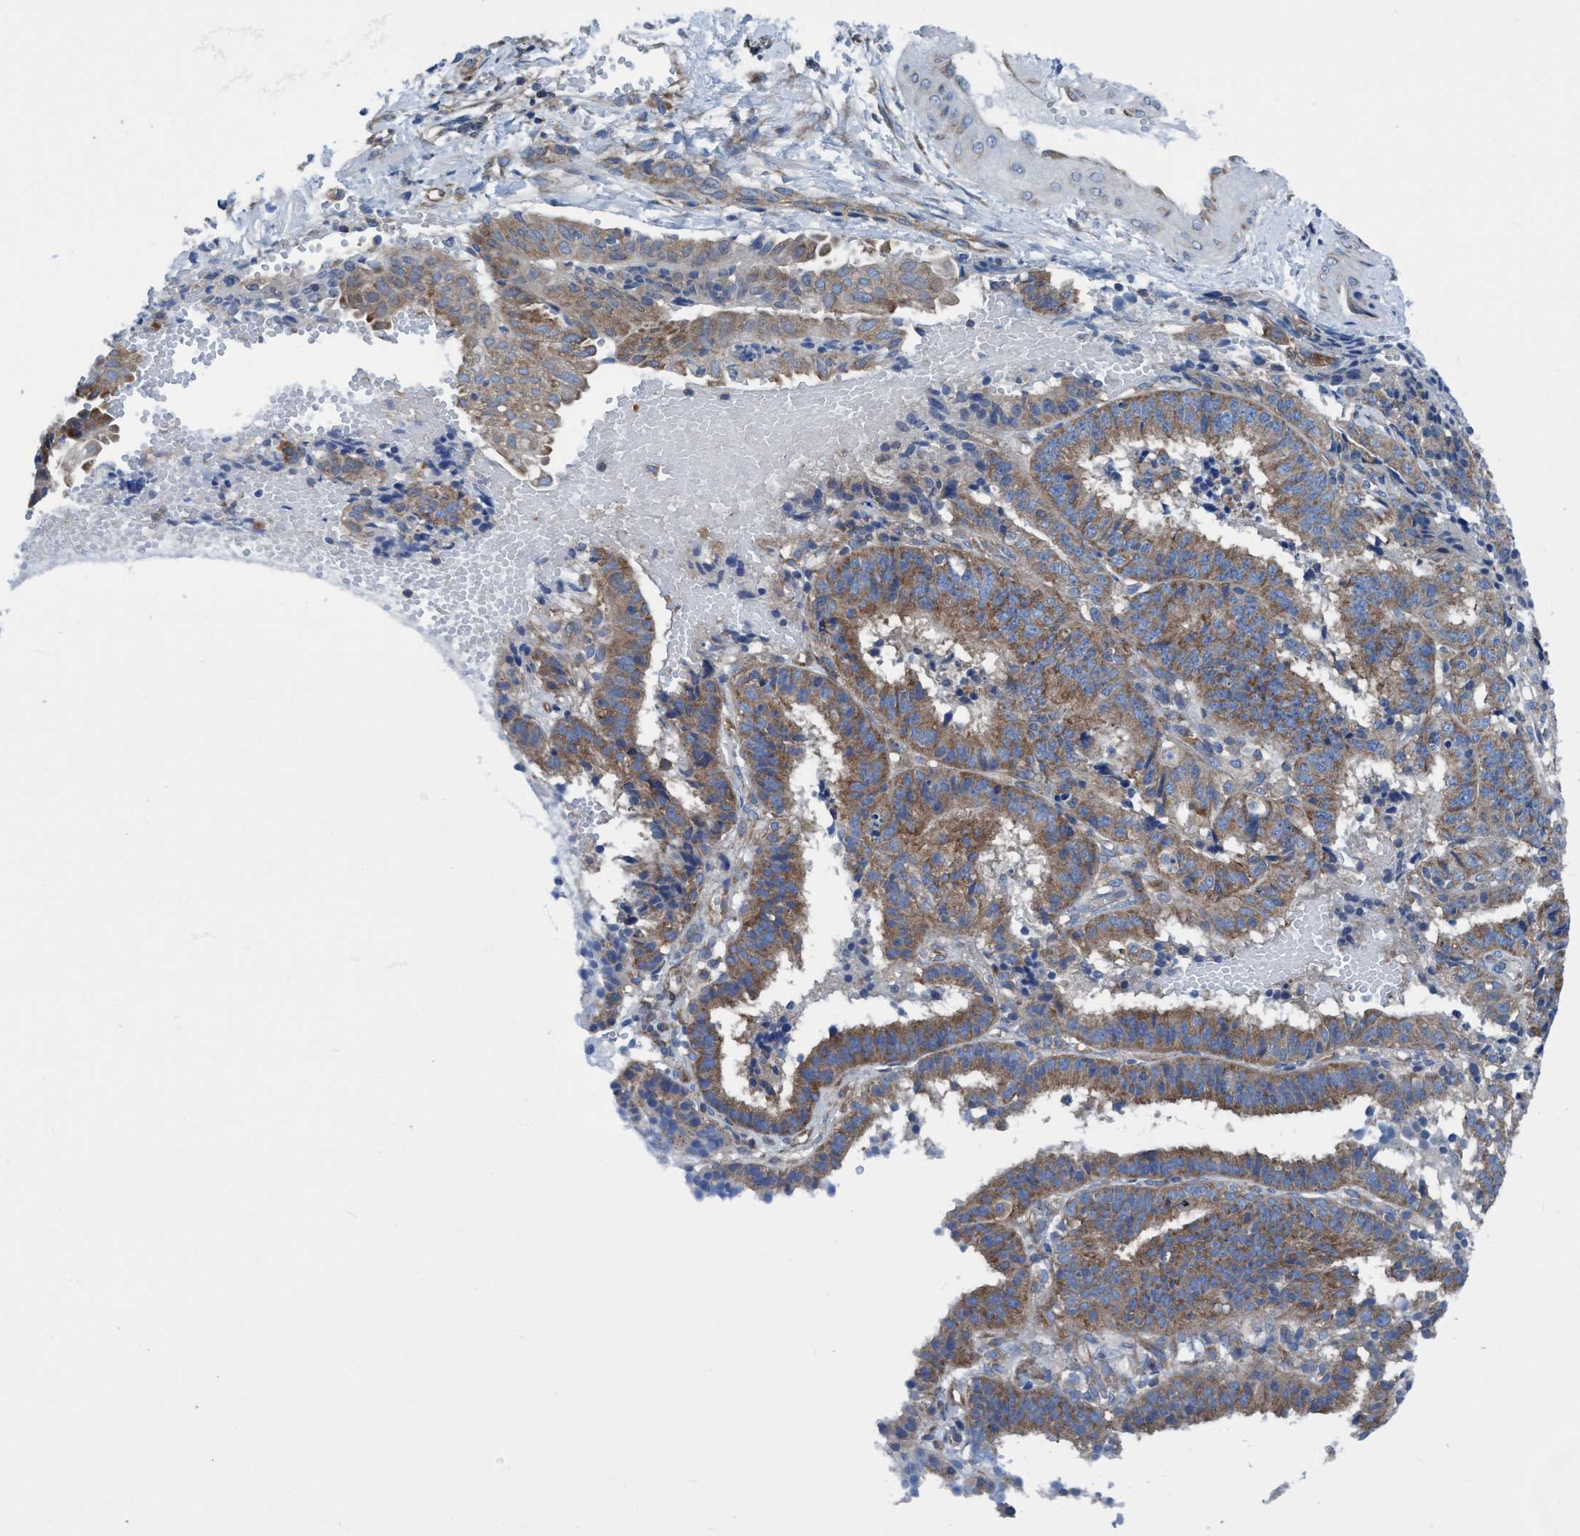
{"staining": {"intensity": "moderate", "quantity": ">75%", "location": "cytoplasmic/membranous"}, "tissue": "endometrial cancer", "cell_type": "Tumor cells", "image_type": "cancer", "snomed": [{"axis": "morphology", "description": "Adenocarcinoma, NOS"}, {"axis": "topography", "description": "Endometrium"}], "caption": "DAB immunohistochemical staining of adenocarcinoma (endometrial) reveals moderate cytoplasmic/membranous protein expression in about >75% of tumor cells.", "gene": "NMT1", "patient": {"sex": "female", "age": 51}}